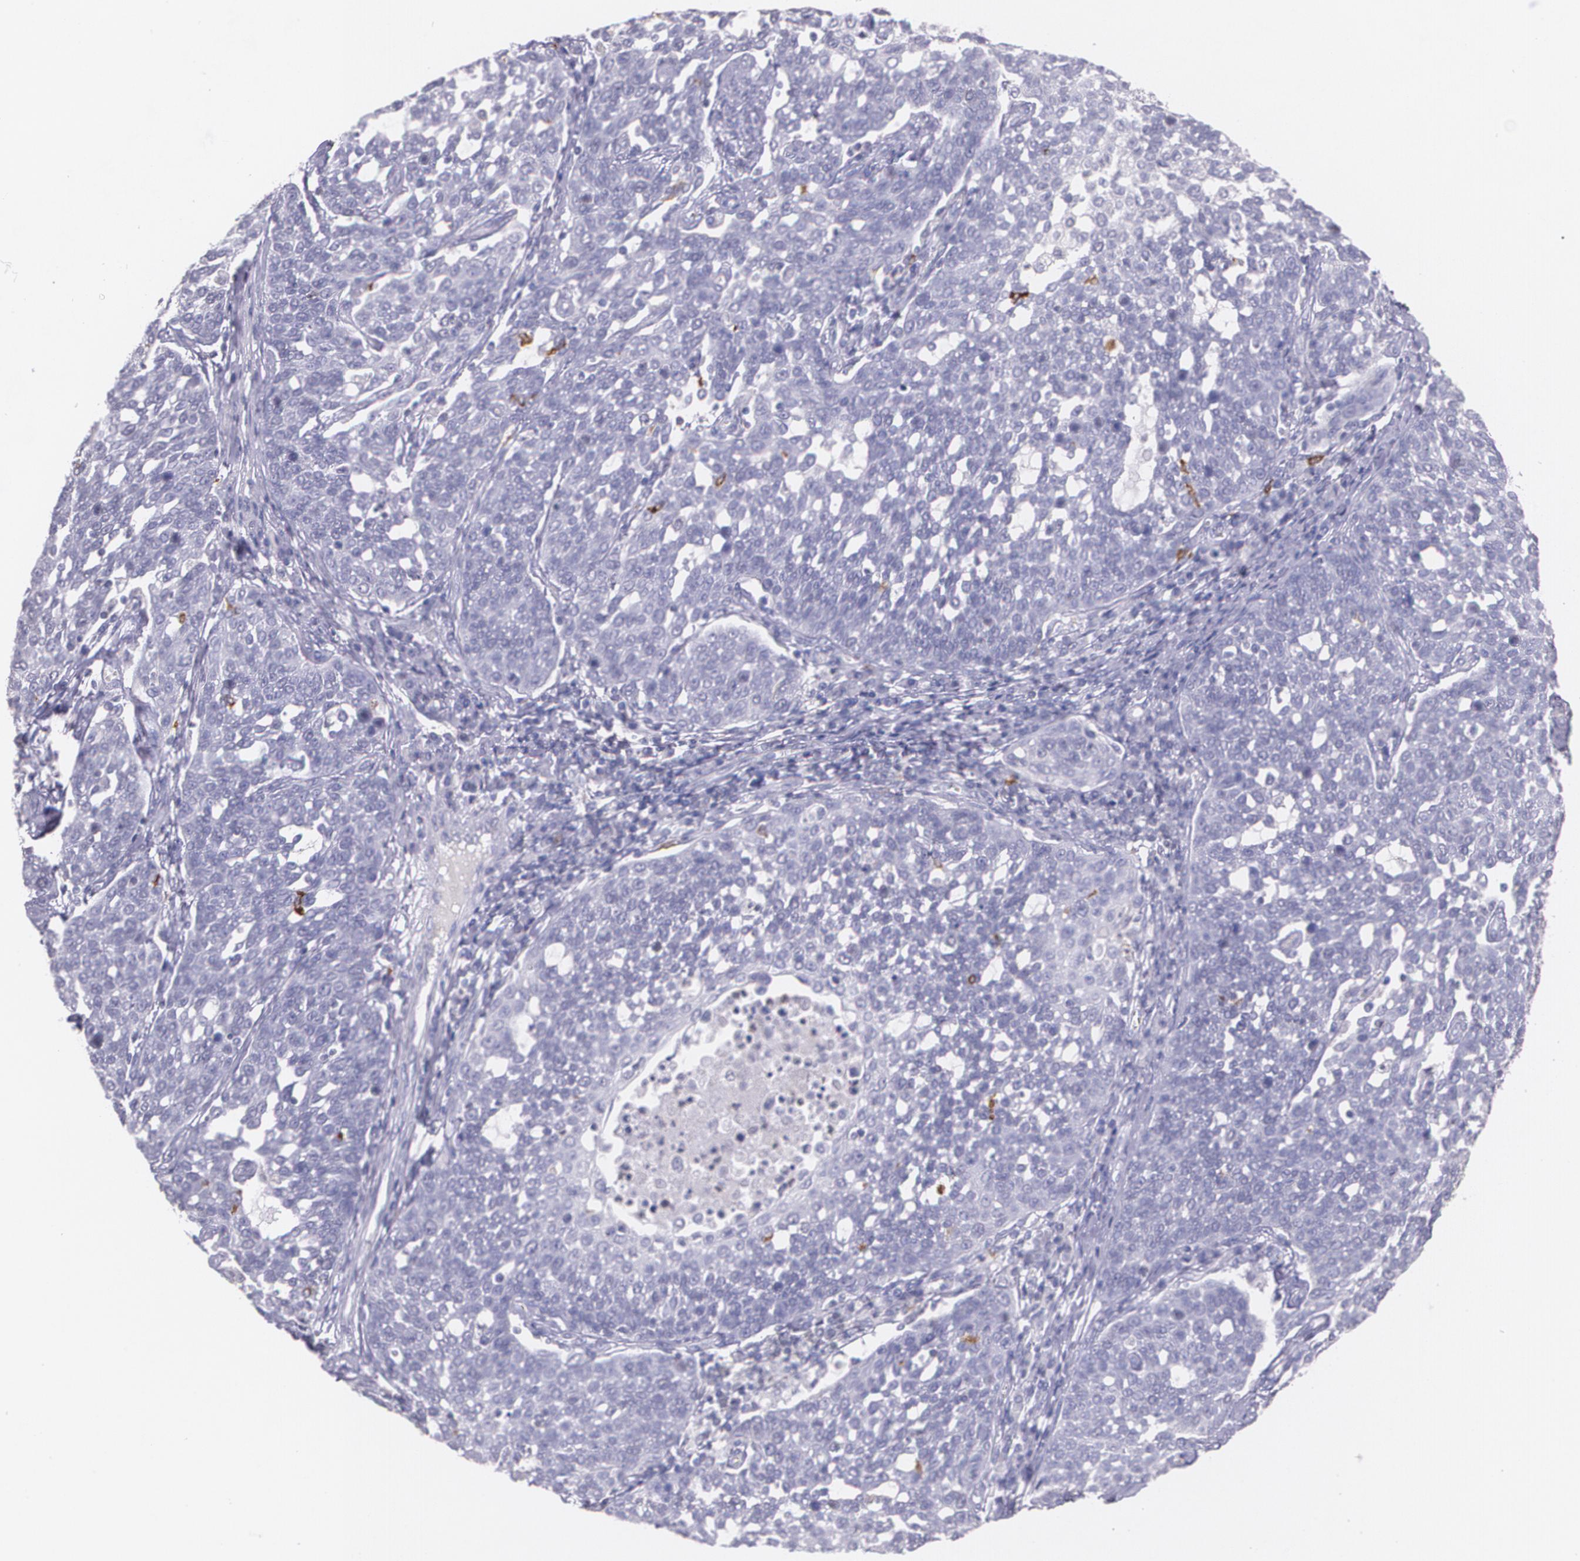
{"staining": {"intensity": "negative", "quantity": "none", "location": "none"}, "tissue": "cervical cancer", "cell_type": "Tumor cells", "image_type": "cancer", "snomed": [{"axis": "morphology", "description": "Squamous cell carcinoma, NOS"}, {"axis": "topography", "description": "Cervix"}], "caption": "Immunohistochemistry micrograph of neoplastic tissue: human cervical cancer stained with DAB exhibits no significant protein expression in tumor cells. (Immunohistochemistry, brightfield microscopy, high magnification).", "gene": "RTN1", "patient": {"sex": "female", "age": 34}}